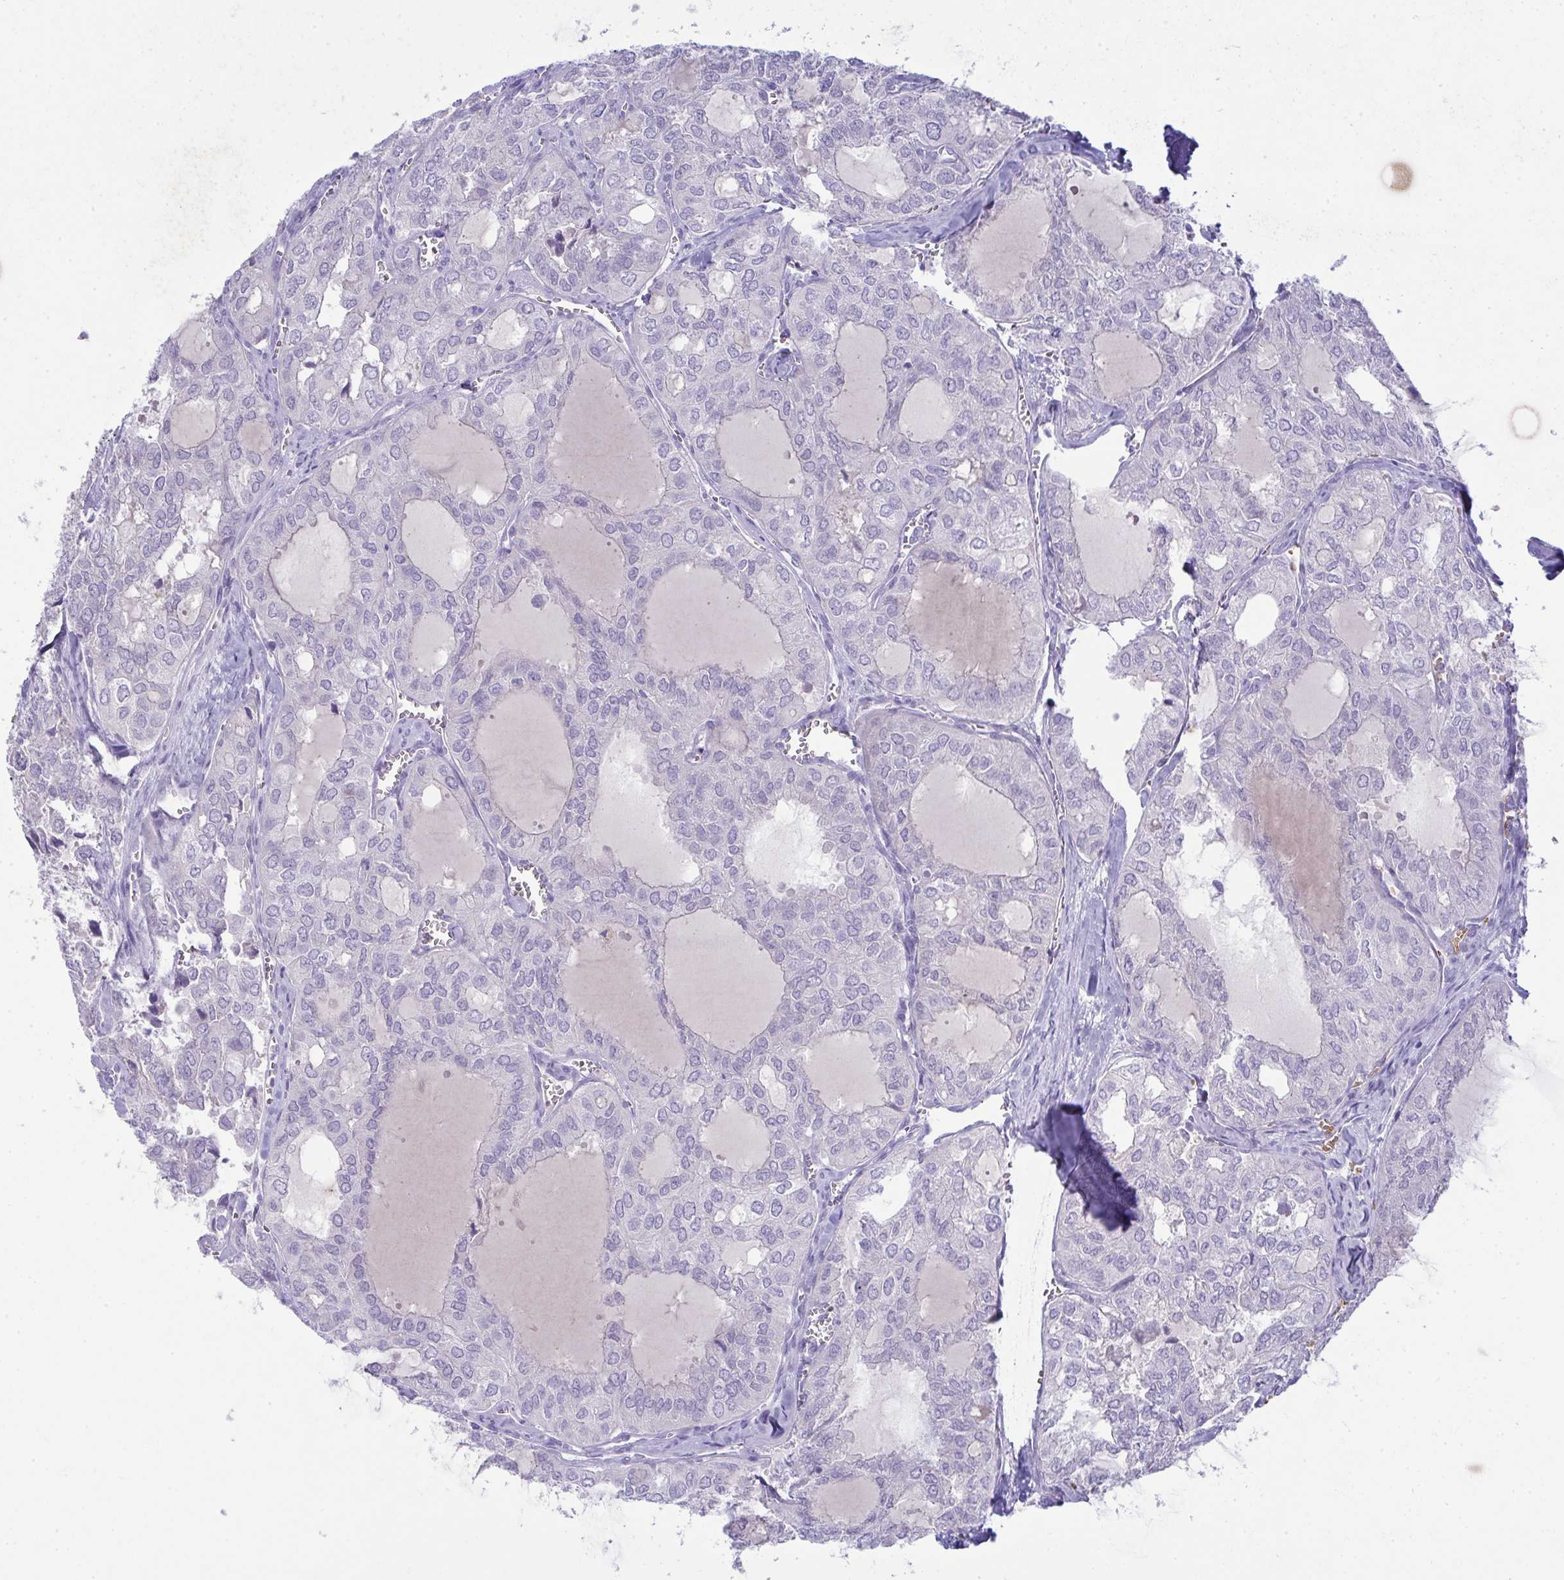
{"staining": {"intensity": "negative", "quantity": "none", "location": "none"}, "tissue": "thyroid cancer", "cell_type": "Tumor cells", "image_type": "cancer", "snomed": [{"axis": "morphology", "description": "Follicular adenoma carcinoma, NOS"}, {"axis": "topography", "description": "Thyroid gland"}], "caption": "DAB immunohistochemical staining of thyroid cancer (follicular adenoma carcinoma) exhibits no significant expression in tumor cells.", "gene": "SPTB", "patient": {"sex": "male", "age": 75}}